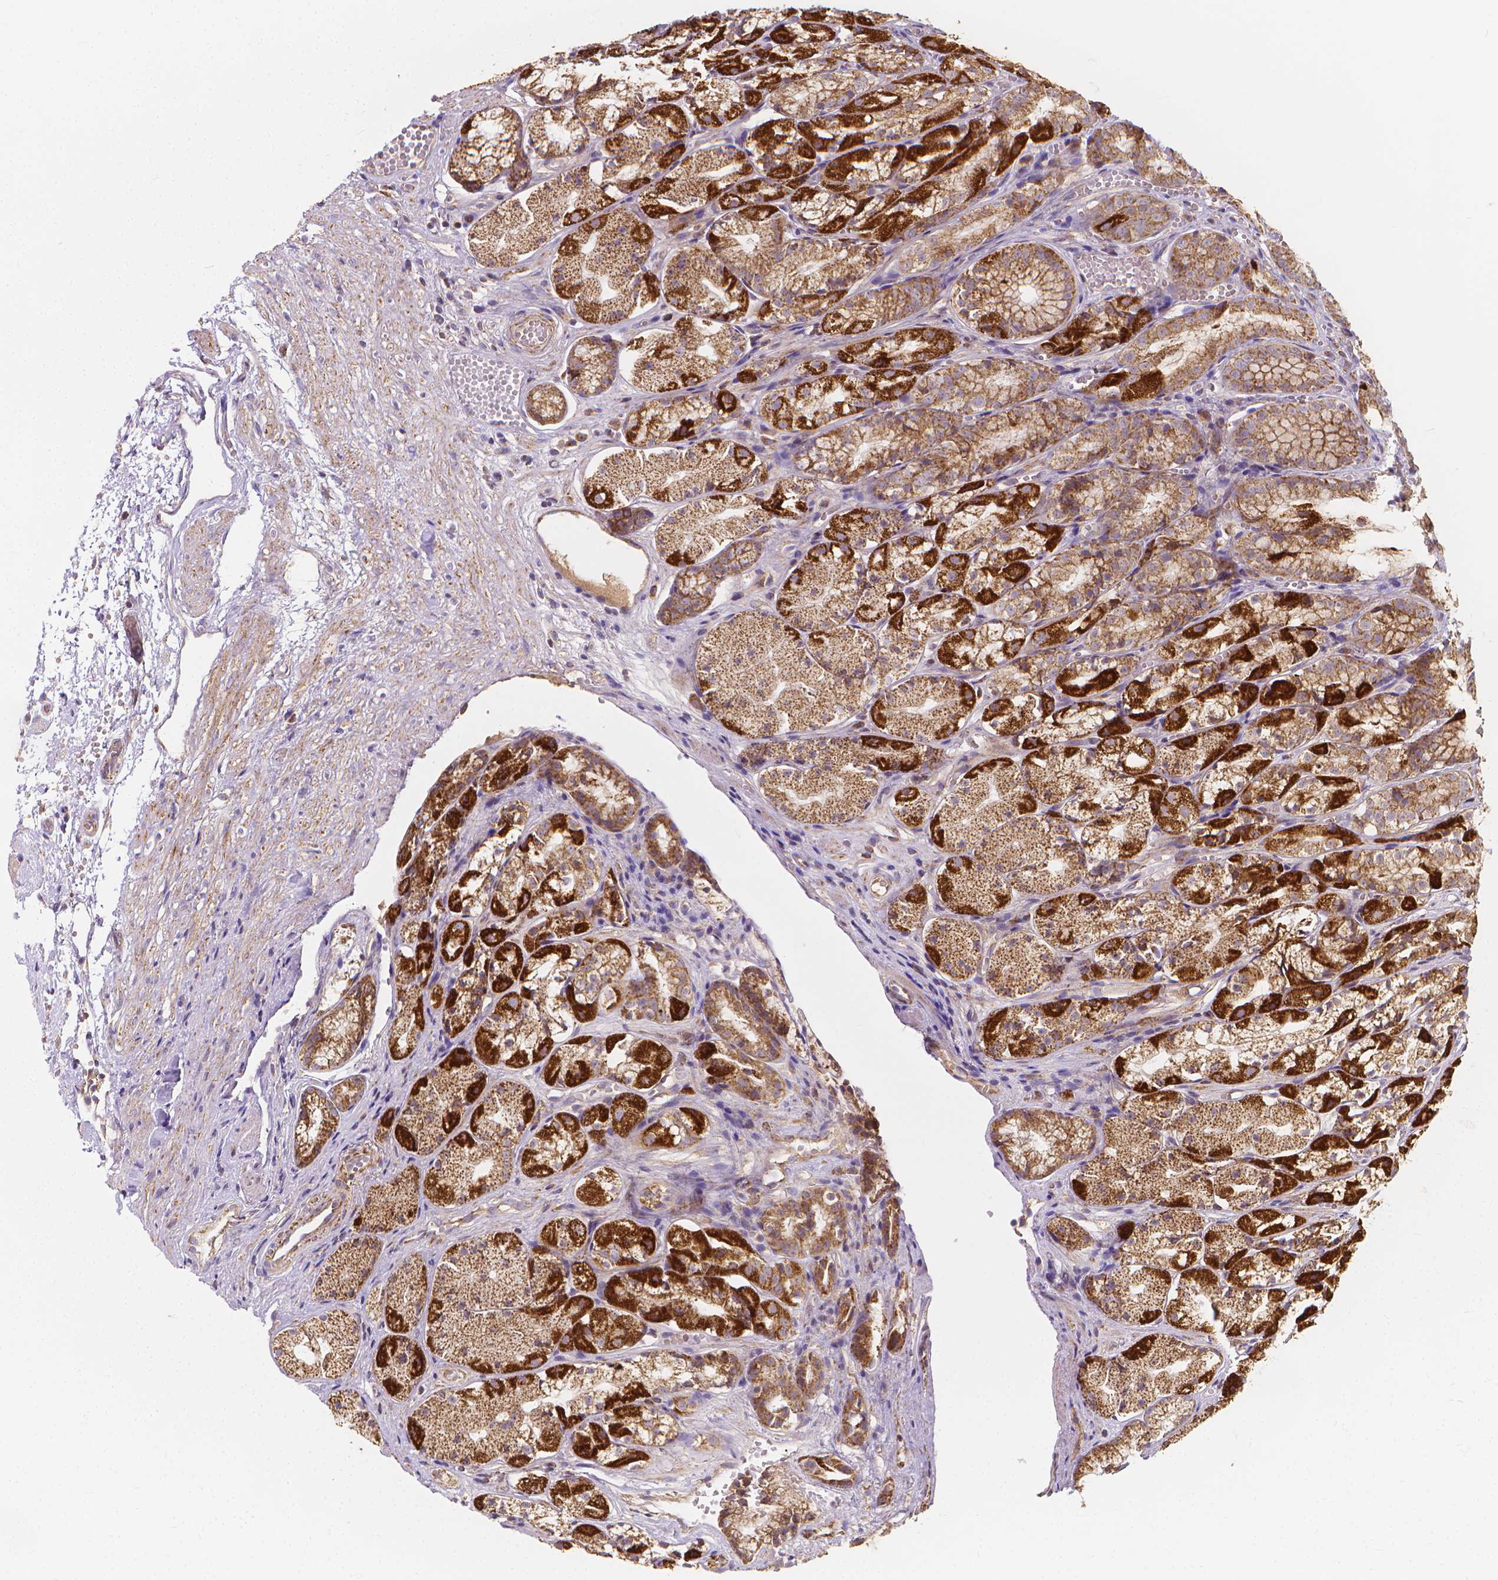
{"staining": {"intensity": "strong", "quantity": "25%-75%", "location": "cytoplasmic/membranous"}, "tissue": "stomach", "cell_type": "Glandular cells", "image_type": "normal", "snomed": [{"axis": "morphology", "description": "Normal tissue, NOS"}, {"axis": "topography", "description": "Stomach"}], "caption": "The histopathology image reveals immunohistochemical staining of benign stomach. There is strong cytoplasmic/membranous staining is seen in approximately 25%-75% of glandular cells. The staining was performed using DAB (3,3'-diaminobenzidine), with brown indicating positive protein expression. Nuclei are stained blue with hematoxylin.", "gene": "SNCAIP", "patient": {"sex": "male", "age": 70}}